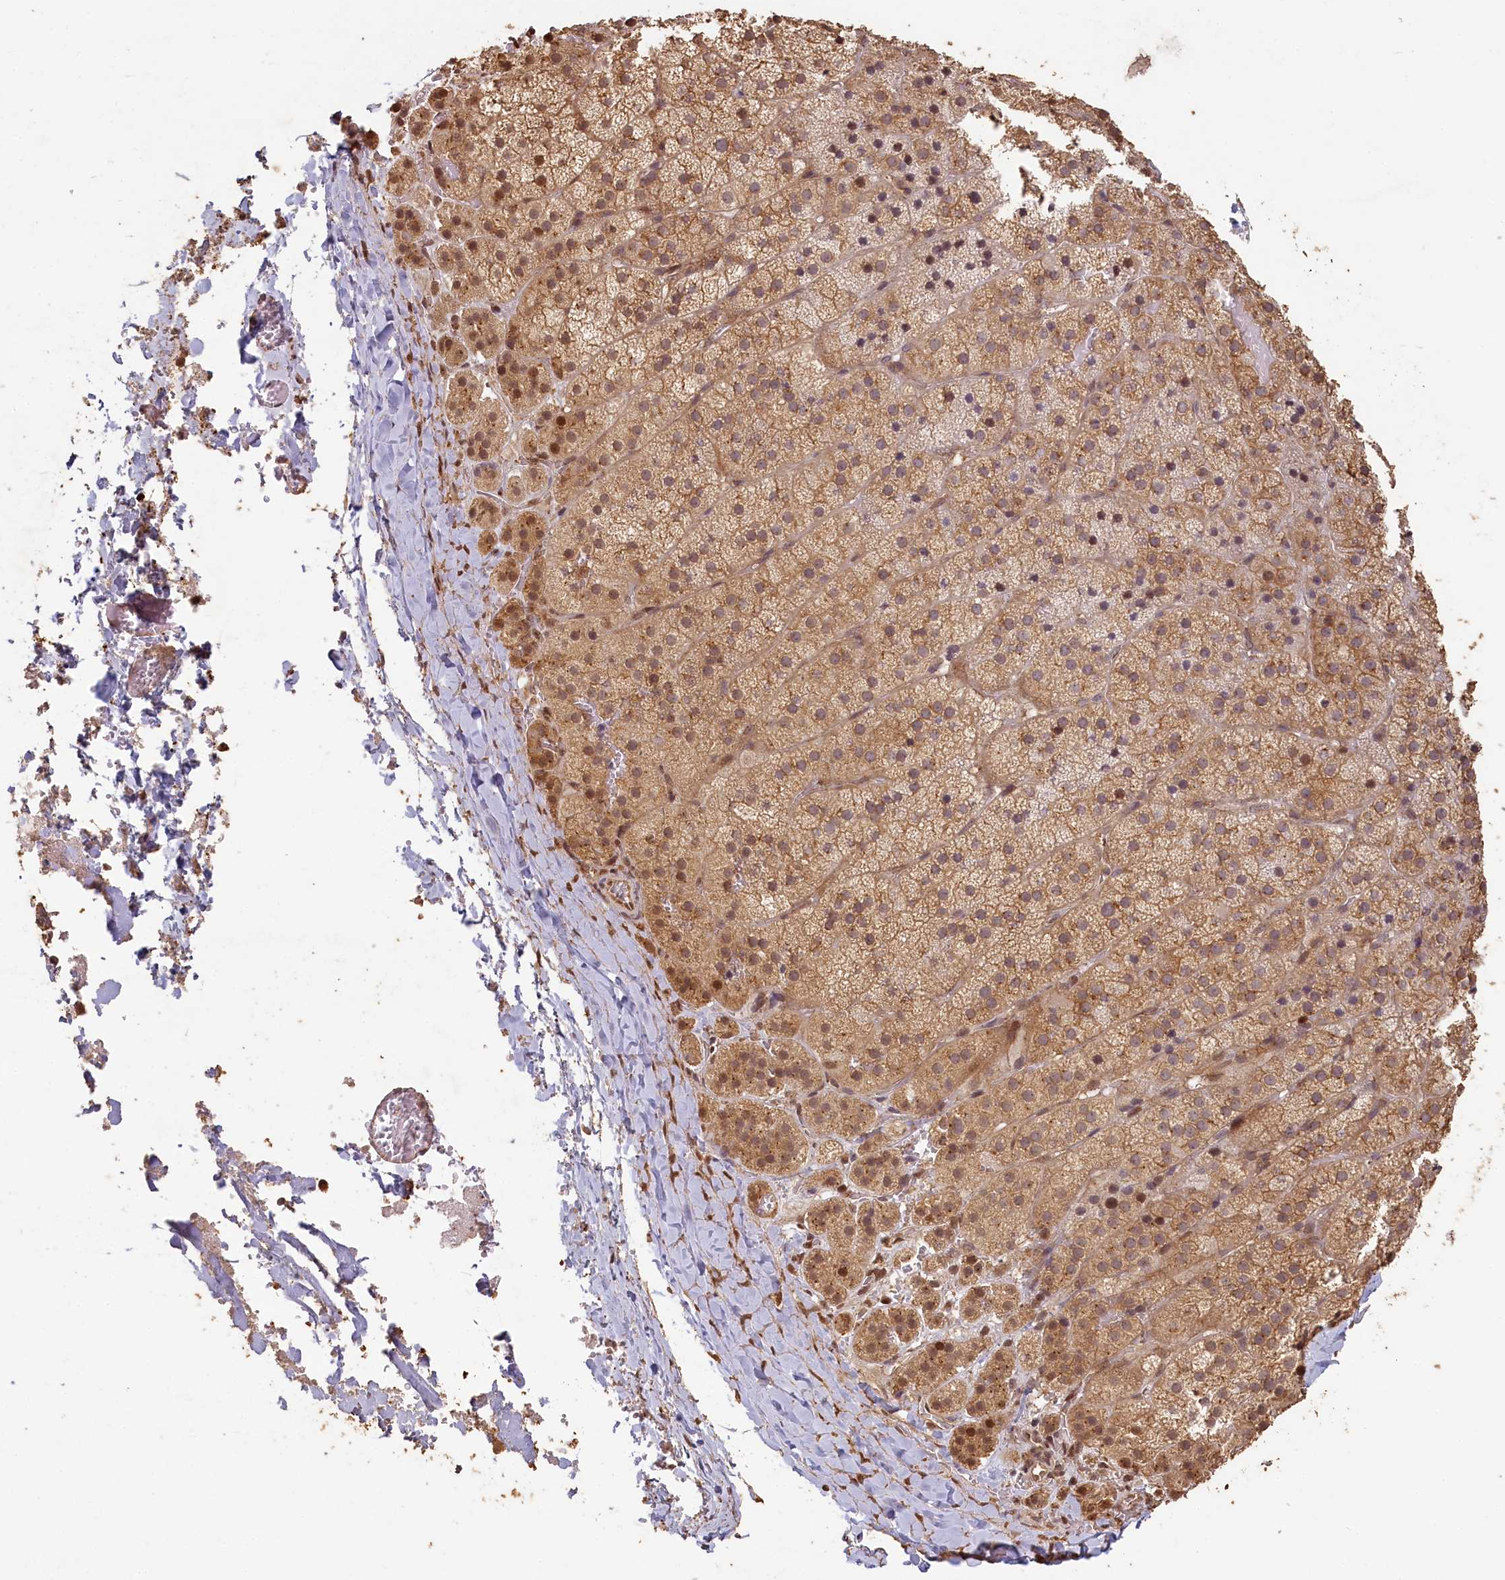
{"staining": {"intensity": "moderate", "quantity": ">75%", "location": "cytoplasmic/membranous,nuclear"}, "tissue": "adrenal gland", "cell_type": "Glandular cells", "image_type": "normal", "snomed": [{"axis": "morphology", "description": "Normal tissue, NOS"}, {"axis": "topography", "description": "Adrenal gland"}], "caption": "A high-resolution histopathology image shows immunohistochemistry (IHC) staining of normal adrenal gland, which shows moderate cytoplasmic/membranous,nuclear staining in about >75% of glandular cells. Nuclei are stained in blue.", "gene": "MADD", "patient": {"sex": "female", "age": 44}}